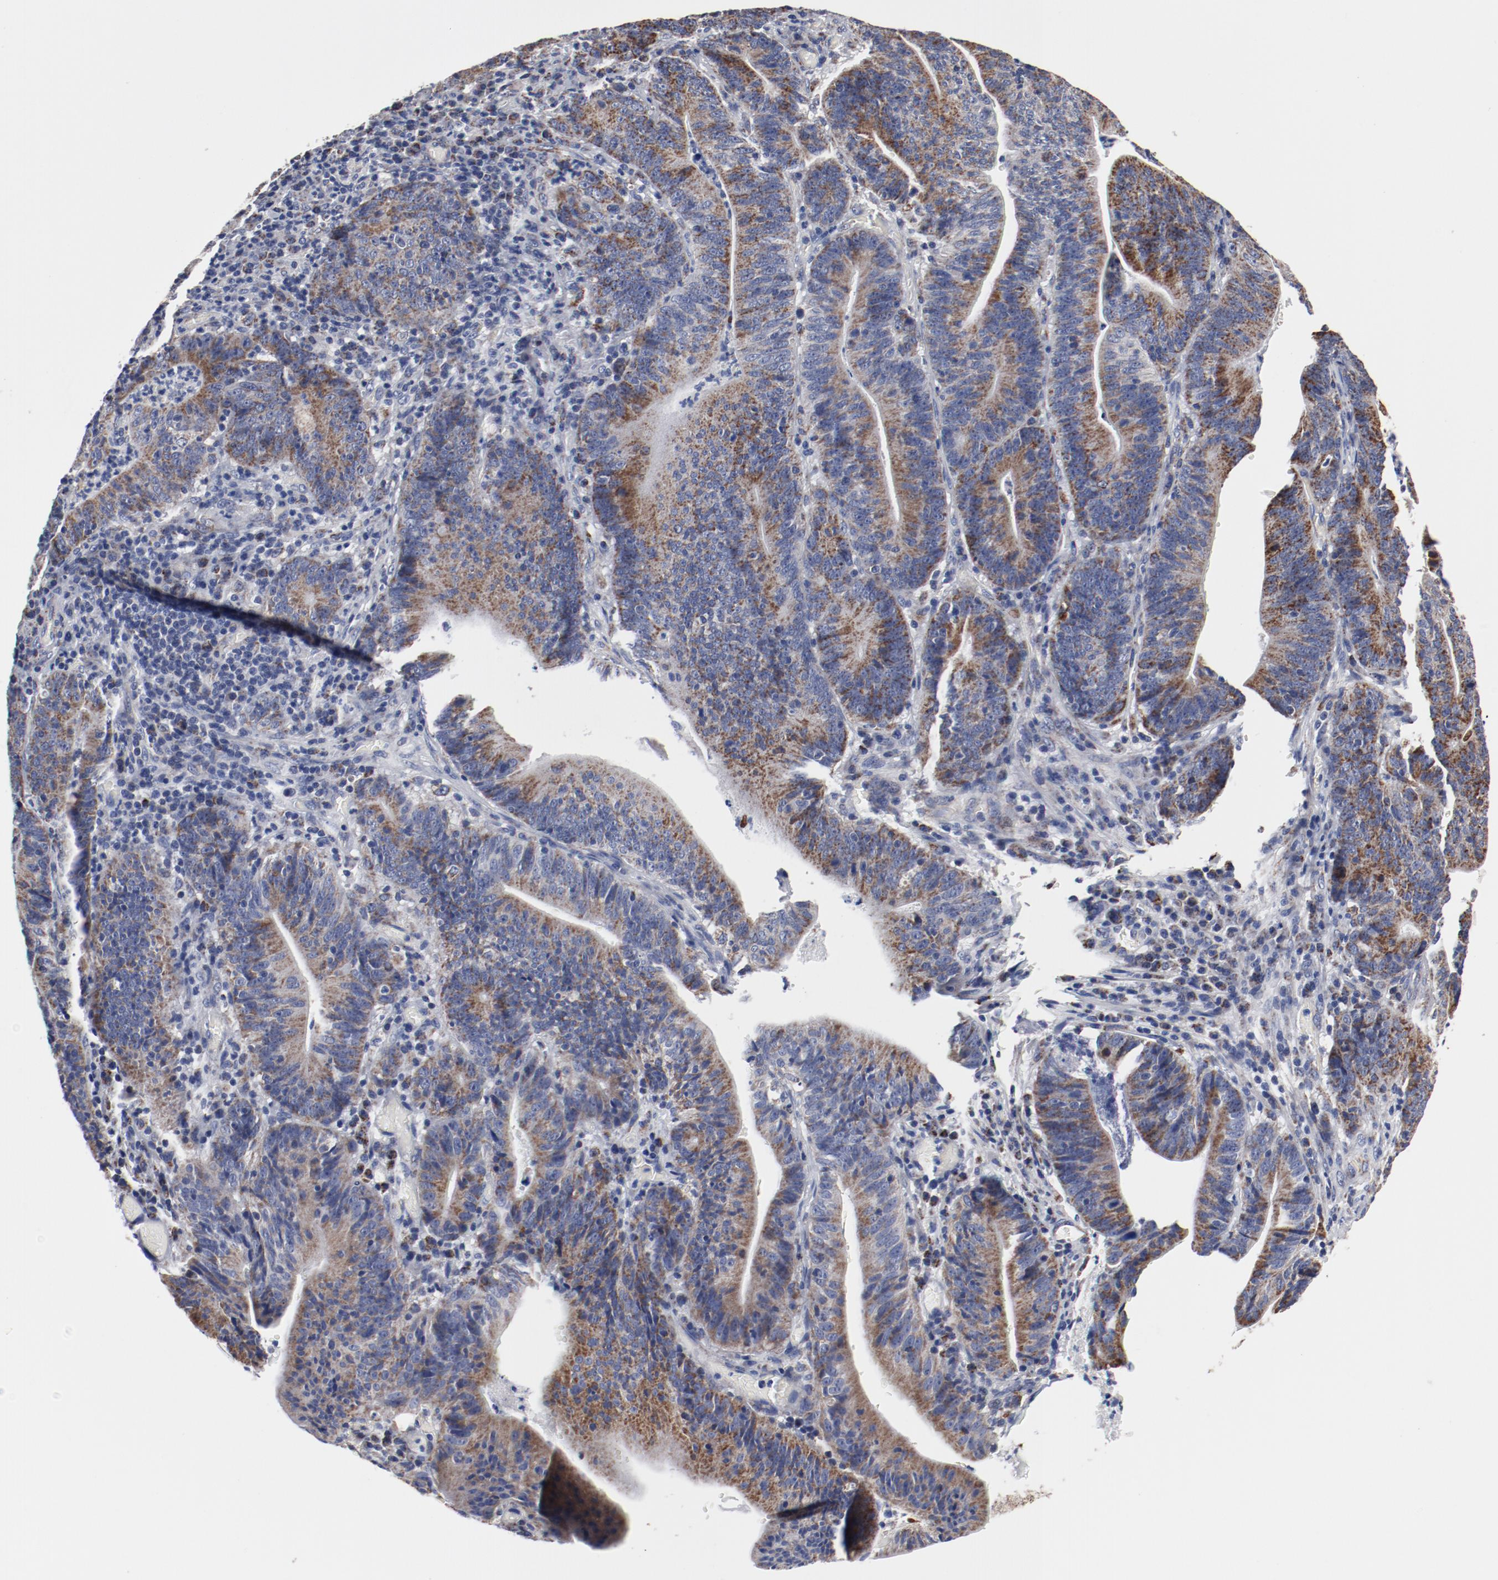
{"staining": {"intensity": "moderate", "quantity": ">75%", "location": "cytoplasmic/membranous"}, "tissue": "stomach cancer", "cell_type": "Tumor cells", "image_type": "cancer", "snomed": [{"axis": "morphology", "description": "Adenocarcinoma, NOS"}, {"axis": "topography", "description": "Stomach, lower"}], "caption": "Brown immunohistochemical staining in stomach cancer demonstrates moderate cytoplasmic/membranous positivity in about >75% of tumor cells.", "gene": "NDUFV2", "patient": {"sex": "female", "age": 86}}